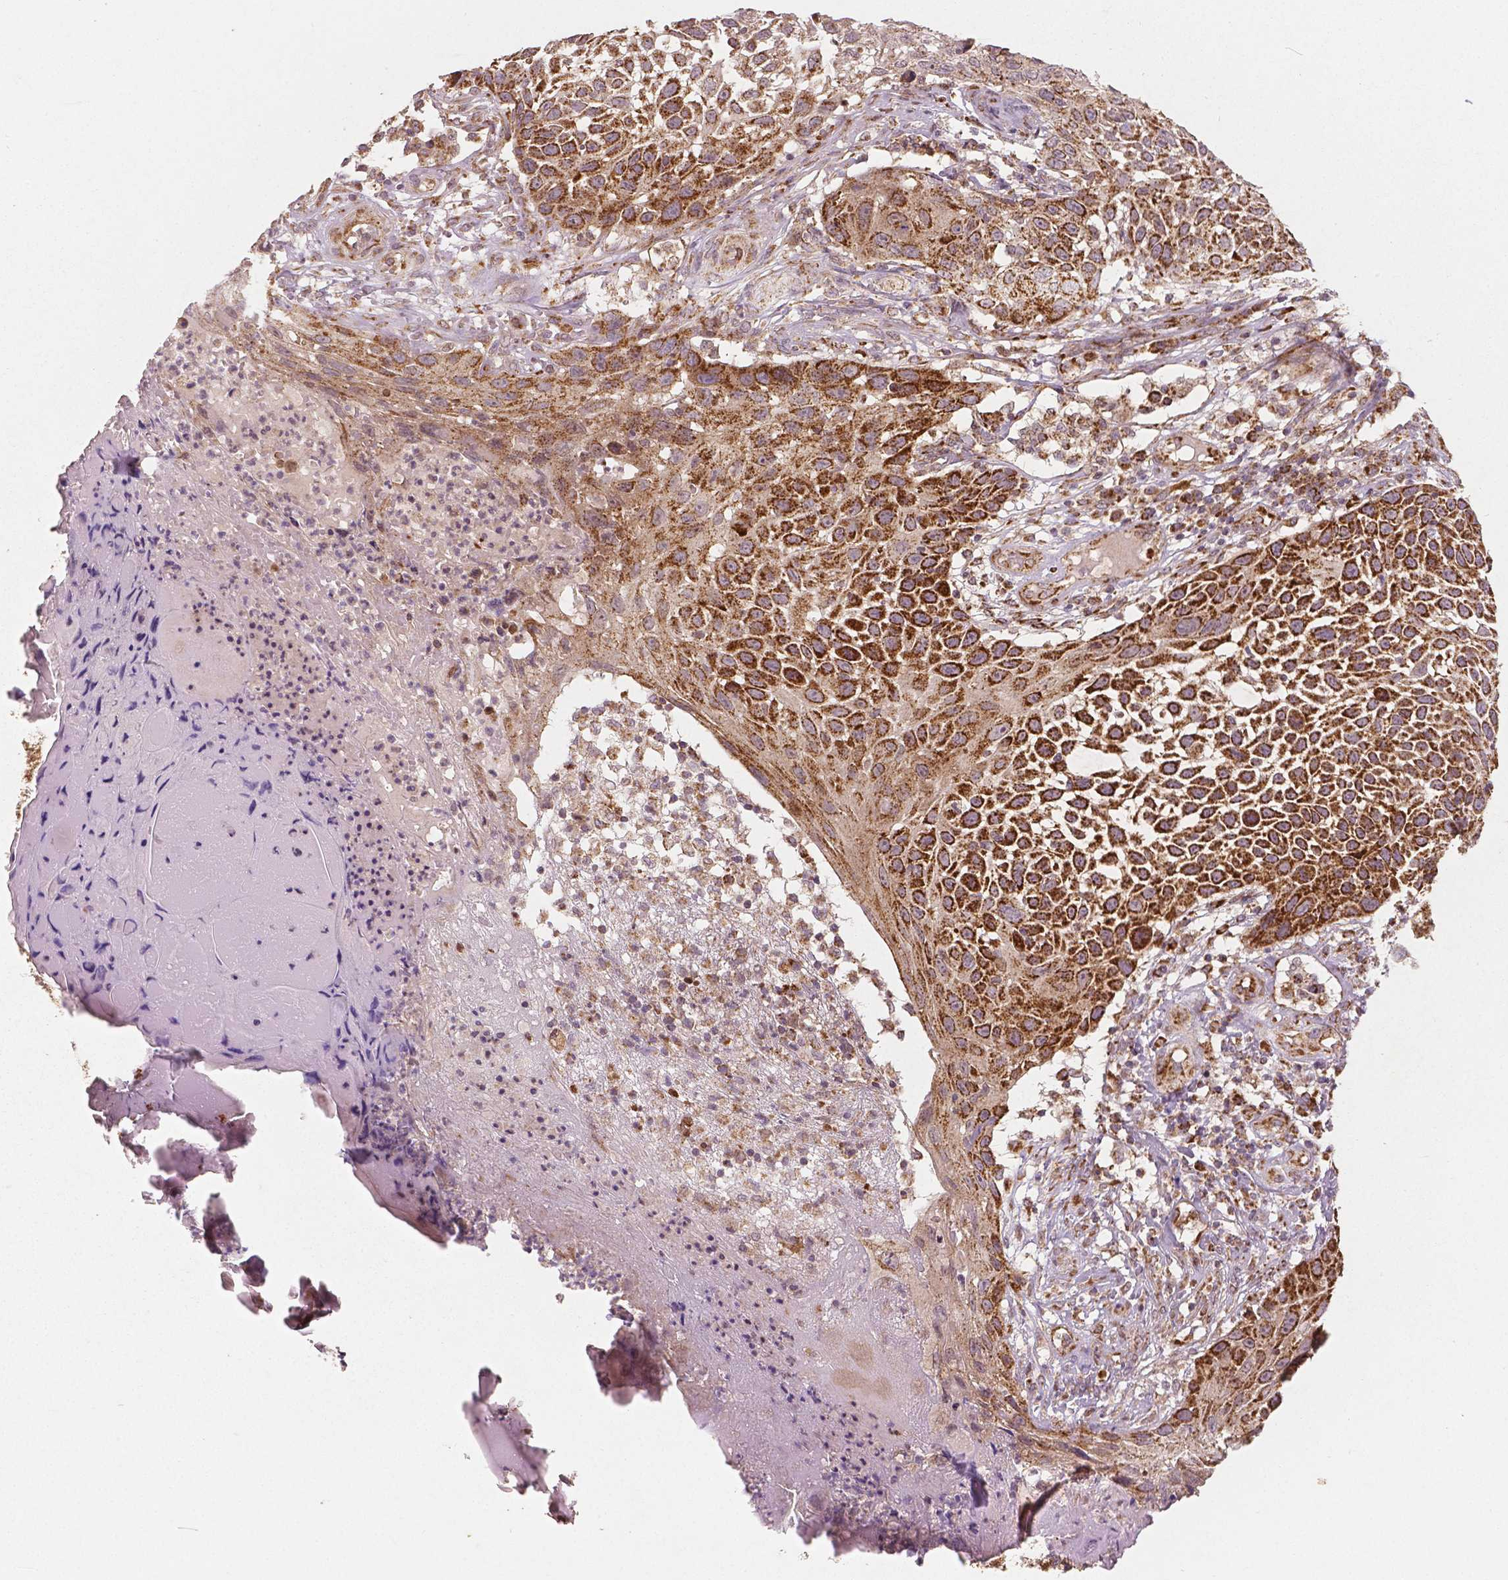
{"staining": {"intensity": "strong", "quantity": ">75%", "location": "cytoplasmic/membranous"}, "tissue": "skin cancer", "cell_type": "Tumor cells", "image_type": "cancer", "snomed": [{"axis": "morphology", "description": "Squamous cell carcinoma, NOS"}, {"axis": "topography", "description": "Skin"}], "caption": "Human skin cancer (squamous cell carcinoma) stained with a brown dye shows strong cytoplasmic/membranous positive positivity in approximately >75% of tumor cells.", "gene": "PGAM5", "patient": {"sex": "male", "age": 92}}